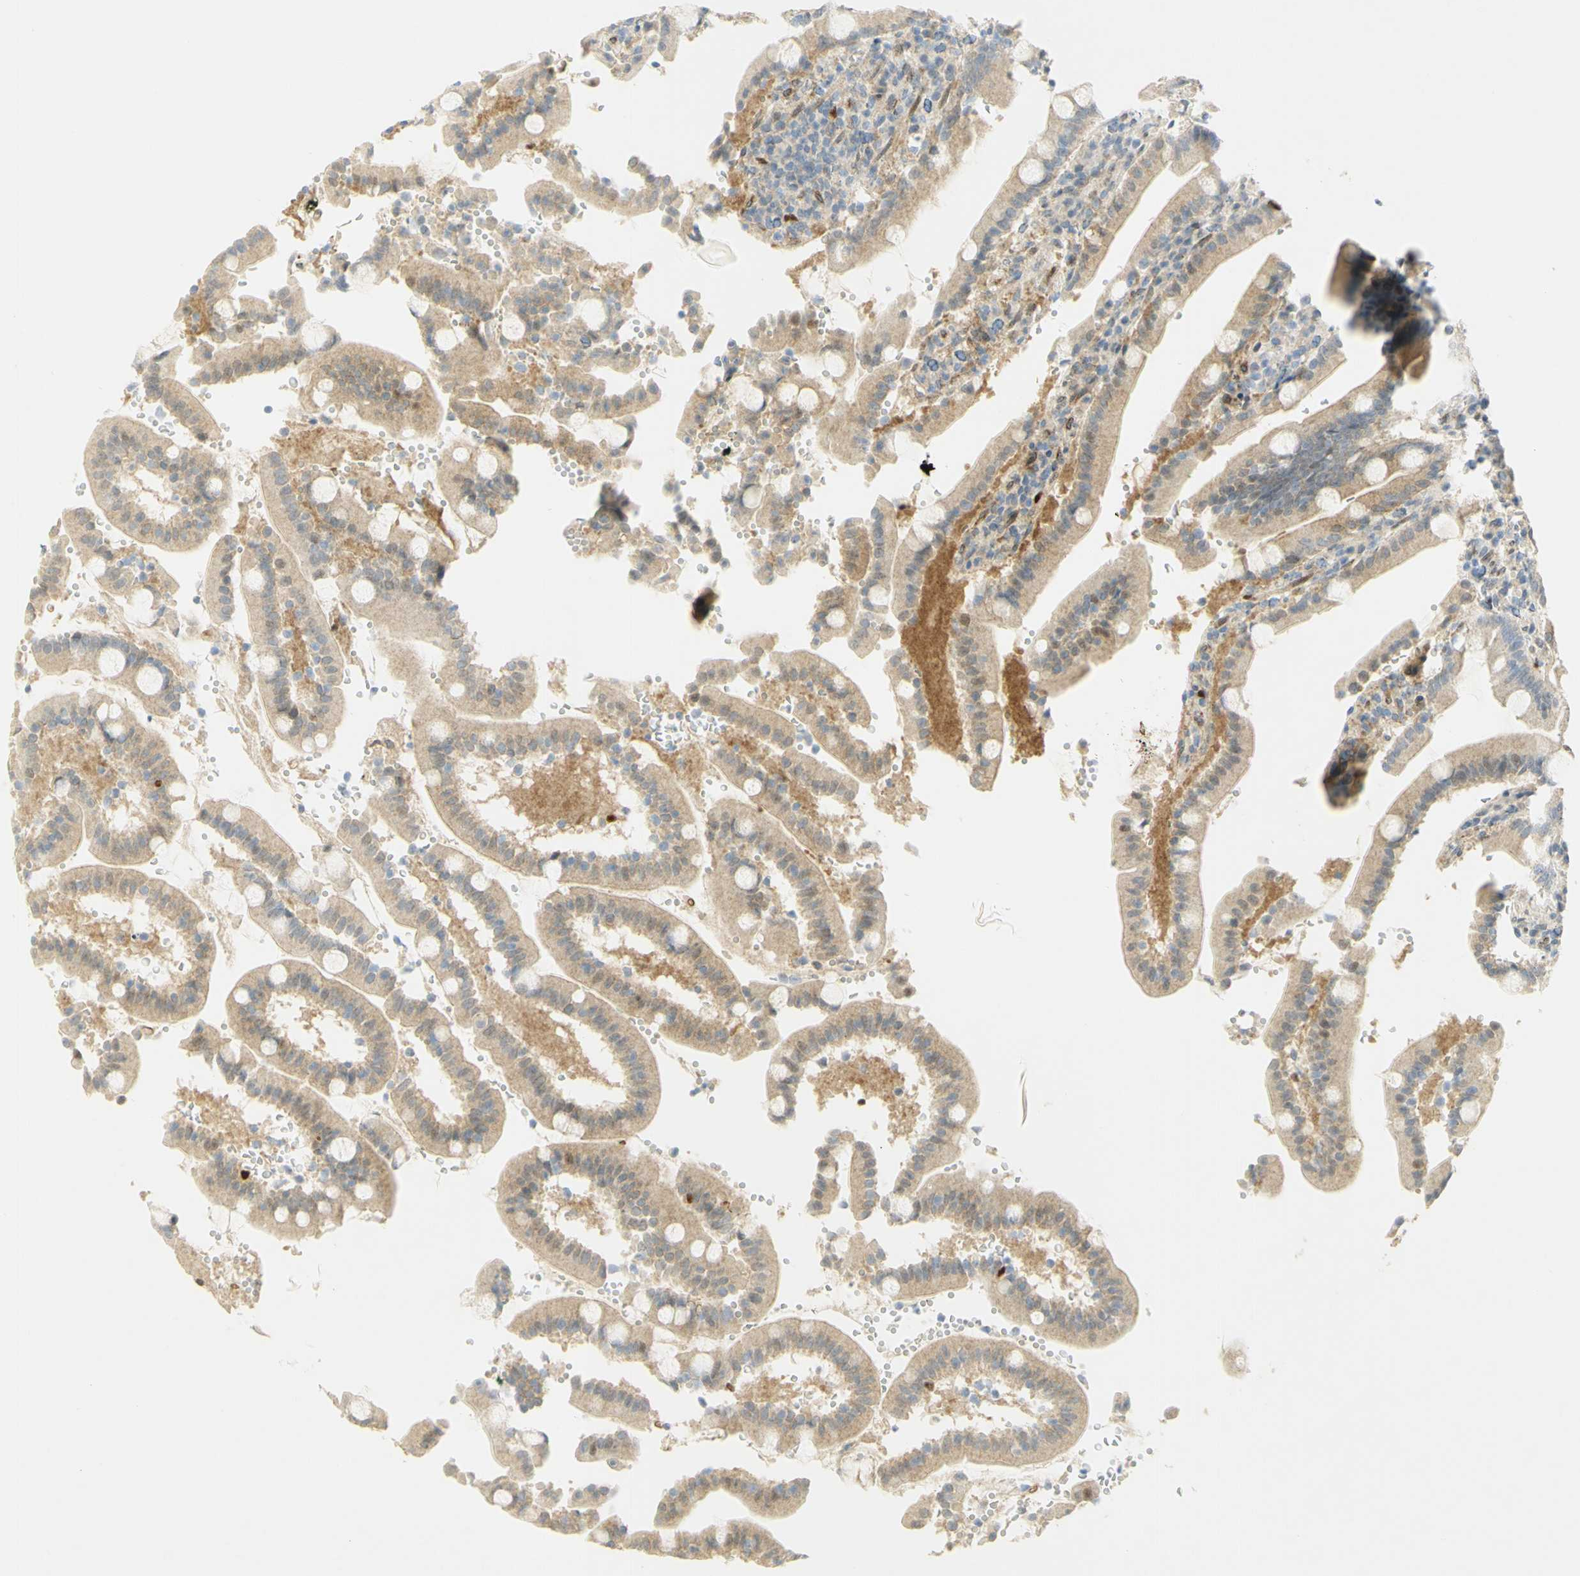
{"staining": {"intensity": "strong", "quantity": "<25%", "location": "cytoplasmic/membranous,nuclear"}, "tissue": "duodenum", "cell_type": "Glandular cells", "image_type": "normal", "snomed": [{"axis": "morphology", "description": "Normal tissue, NOS"}, {"axis": "topography", "description": "Small intestine, NOS"}], "caption": "Glandular cells show medium levels of strong cytoplasmic/membranous,nuclear positivity in about <25% of cells in benign duodenum.", "gene": "E2F1", "patient": {"sex": "female", "age": 71}}